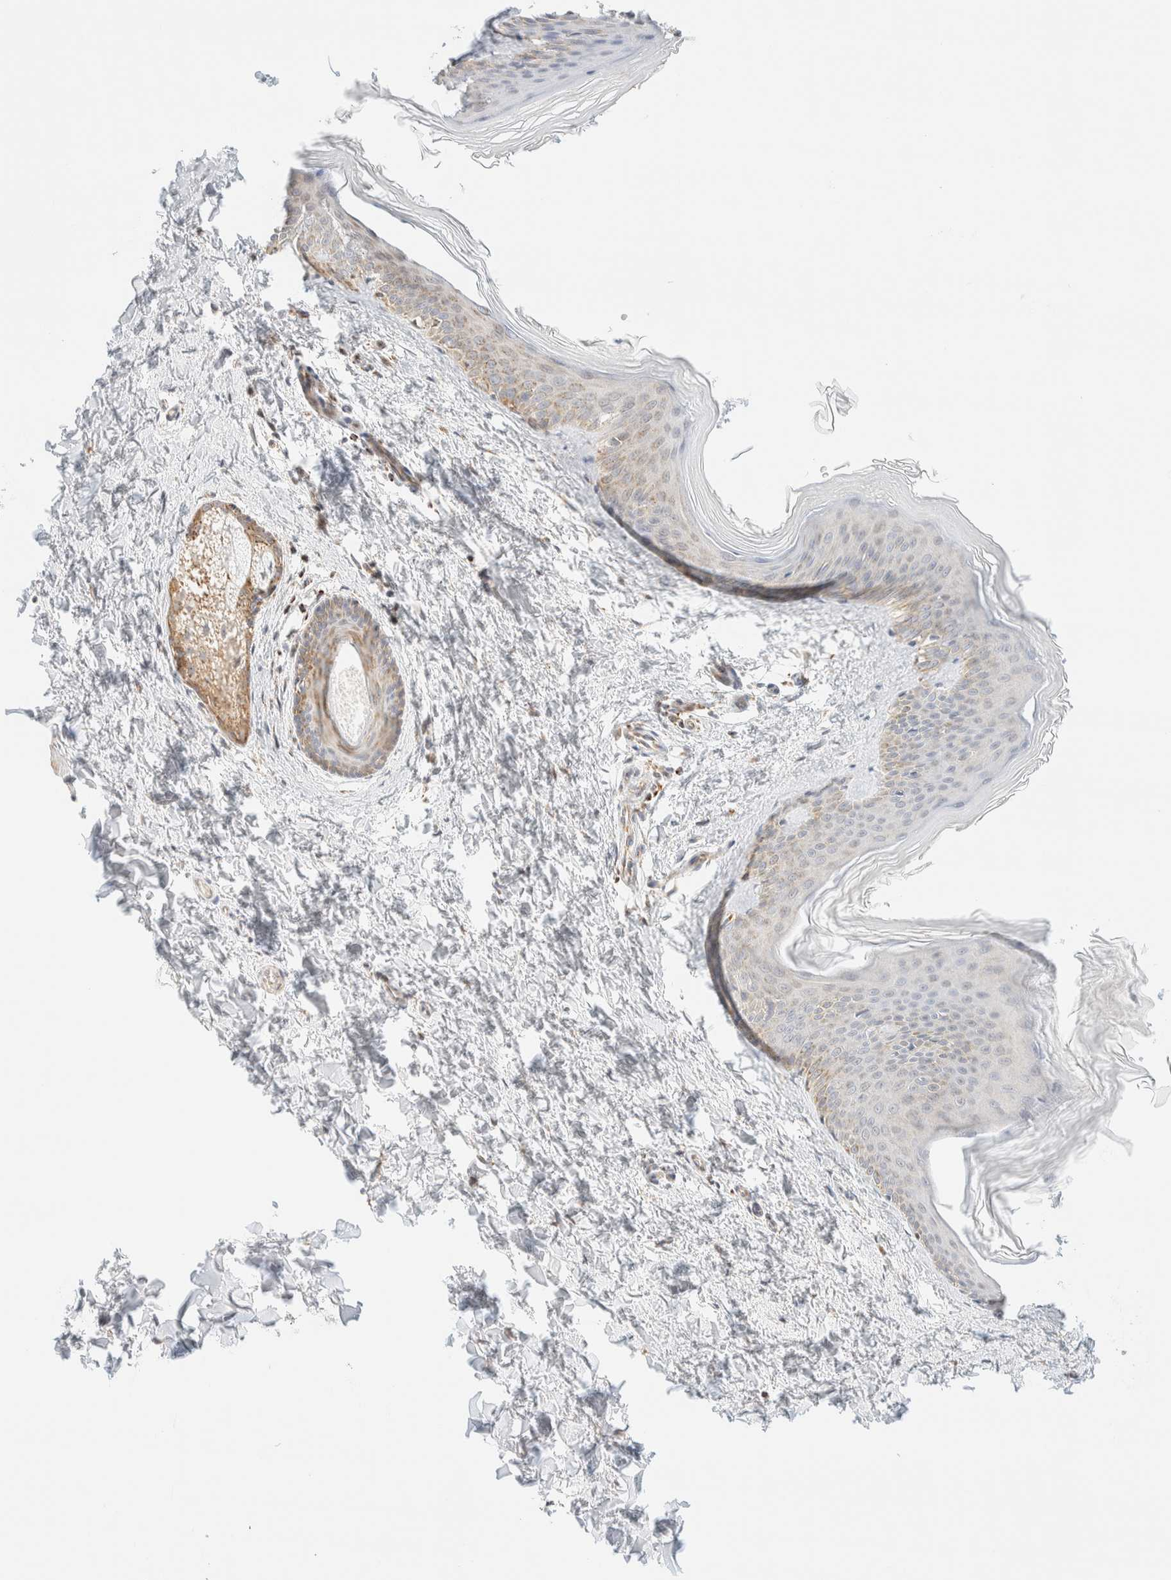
{"staining": {"intensity": "weak", "quantity": "25%-75%", "location": "cytoplasmic/membranous"}, "tissue": "skin", "cell_type": "Fibroblasts", "image_type": "normal", "snomed": [{"axis": "morphology", "description": "Normal tissue, NOS"}, {"axis": "topography", "description": "Skin"}], "caption": "IHC of normal human skin shows low levels of weak cytoplasmic/membranous positivity in about 25%-75% of fibroblasts.", "gene": "PPM1K", "patient": {"sex": "female", "age": 27}}